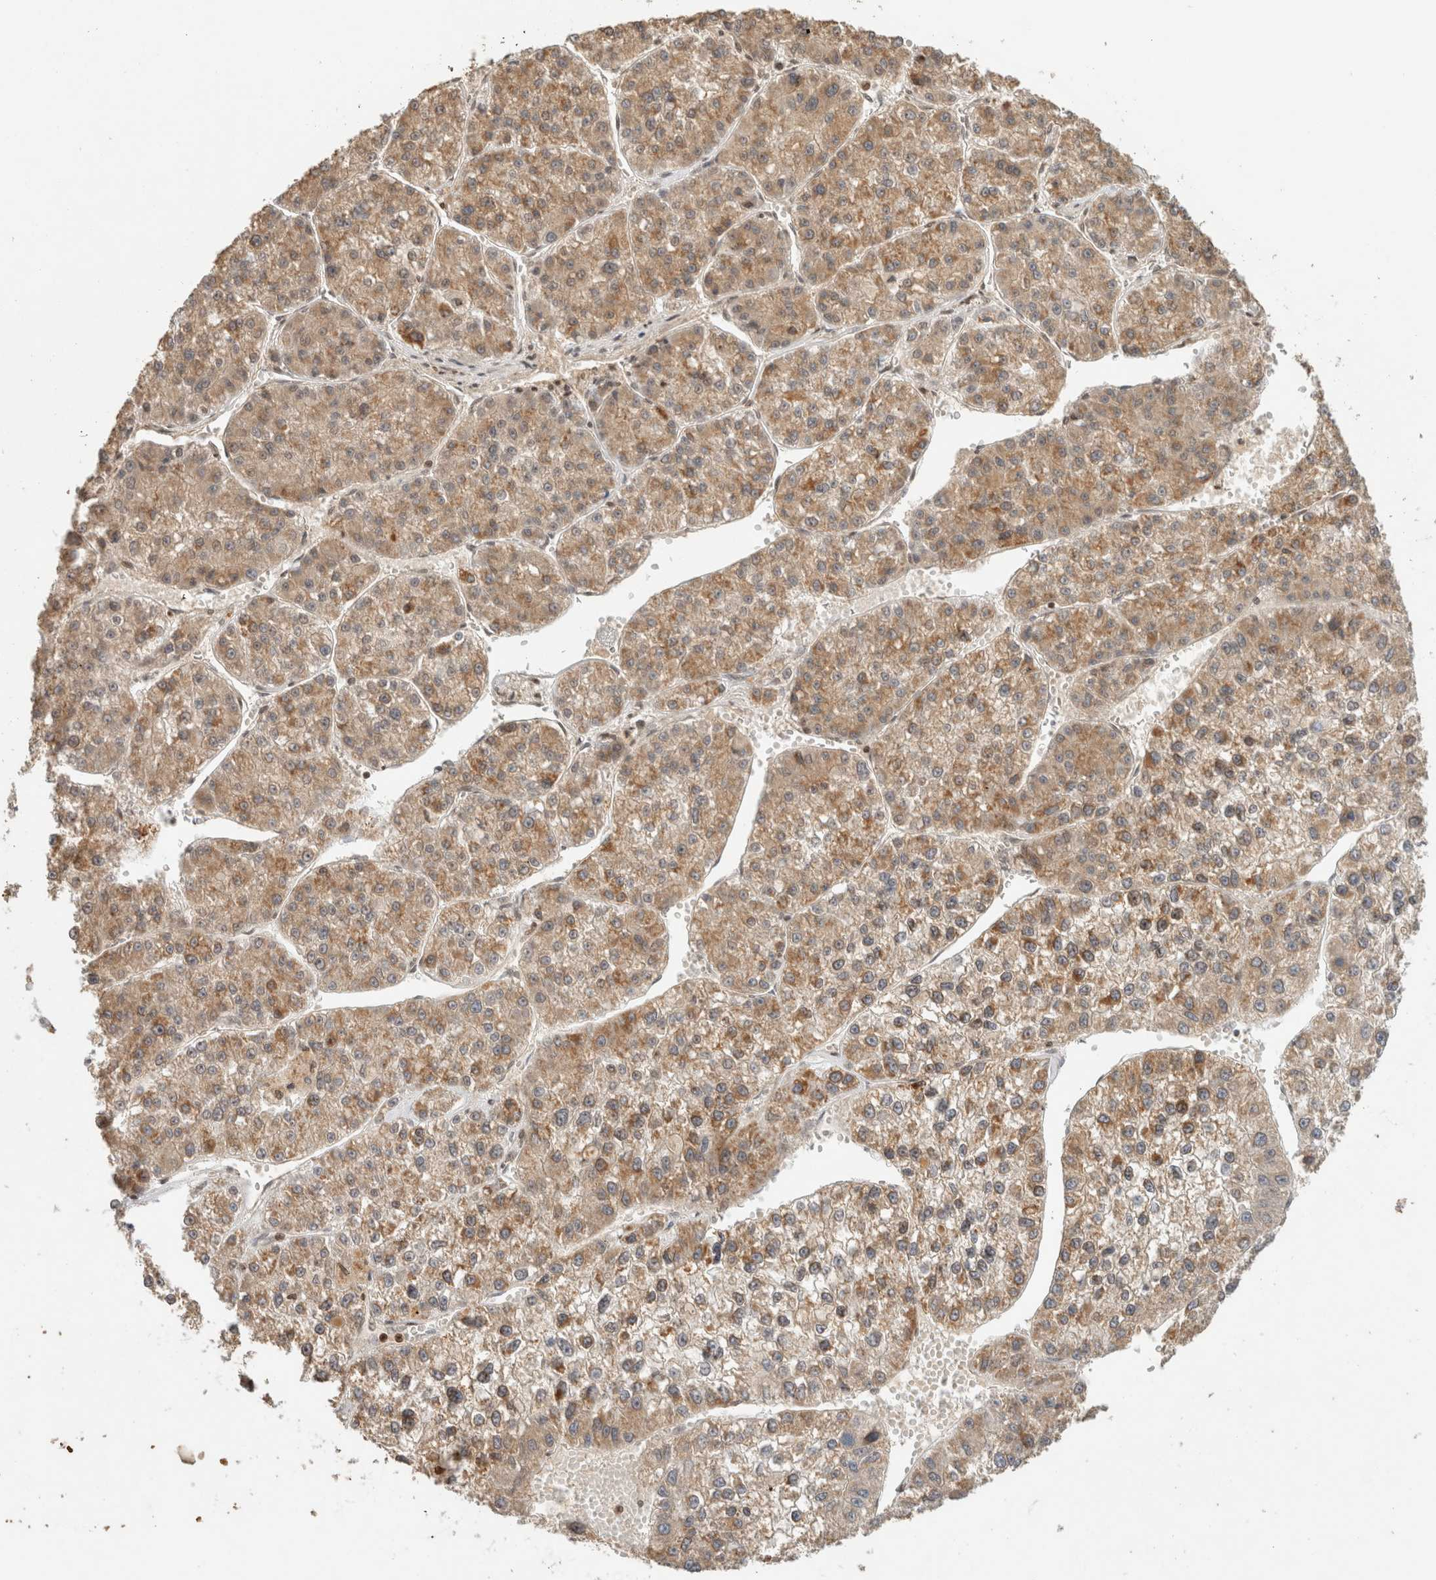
{"staining": {"intensity": "moderate", "quantity": "25%-75%", "location": "cytoplasmic/membranous"}, "tissue": "liver cancer", "cell_type": "Tumor cells", "image_type": "cancer", "snomed": [{"axis": "morphology", "description": "Carcinoma, Hepatocellular, NOS"}, {"axis": "topography", "description": "Liver"}], "caption": "This histopathology image reveals IHC staining of human liver cancer, with medium moderate cytoplasmic/membranous staining in approximately 25%-75% of tumor cells.", "gene": "CAAP1", "patient": {"sex": "female", "age": 73}}